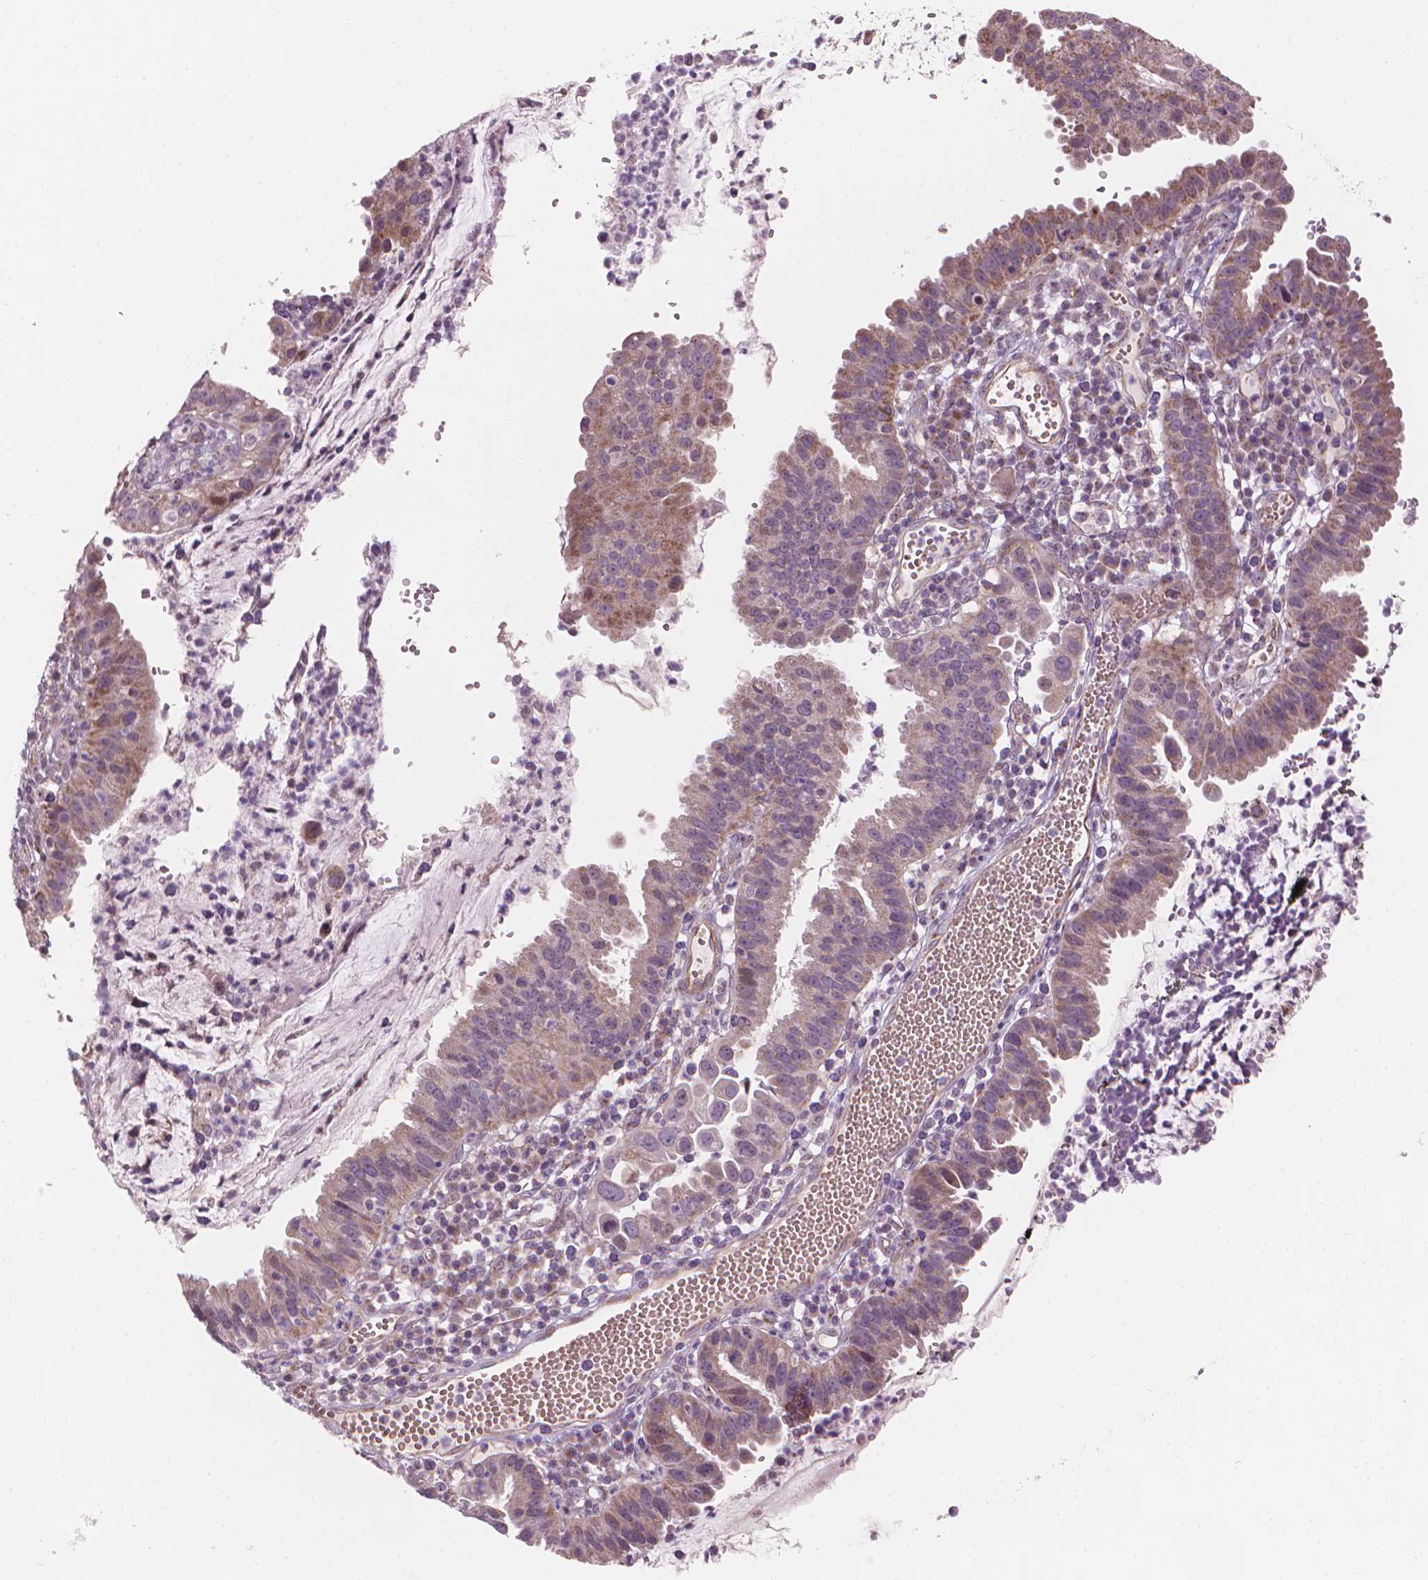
{"staining": {"intensity": "weak", "quantity": "25%-75%", "location": "cytoplasmic/membranous"}, "tissue": "cervical cancer", "cell_type": "Tumor cells", "image_type": "cancer", "snomed": [{"axis": "morphology", "description": "Adenocarcinoma, NOS"}, {"axis": "topography", "description": "Cervix"}], "caption": "Brown immunohistochemical staining in cervical cancer (adenocarcinoma) exhibits weak cytoplasmic/membranous staining in approximately 25%-75% of tumor cells.", "gene": "IFFO1", "patient": {"sex": "female", "age": 34}}